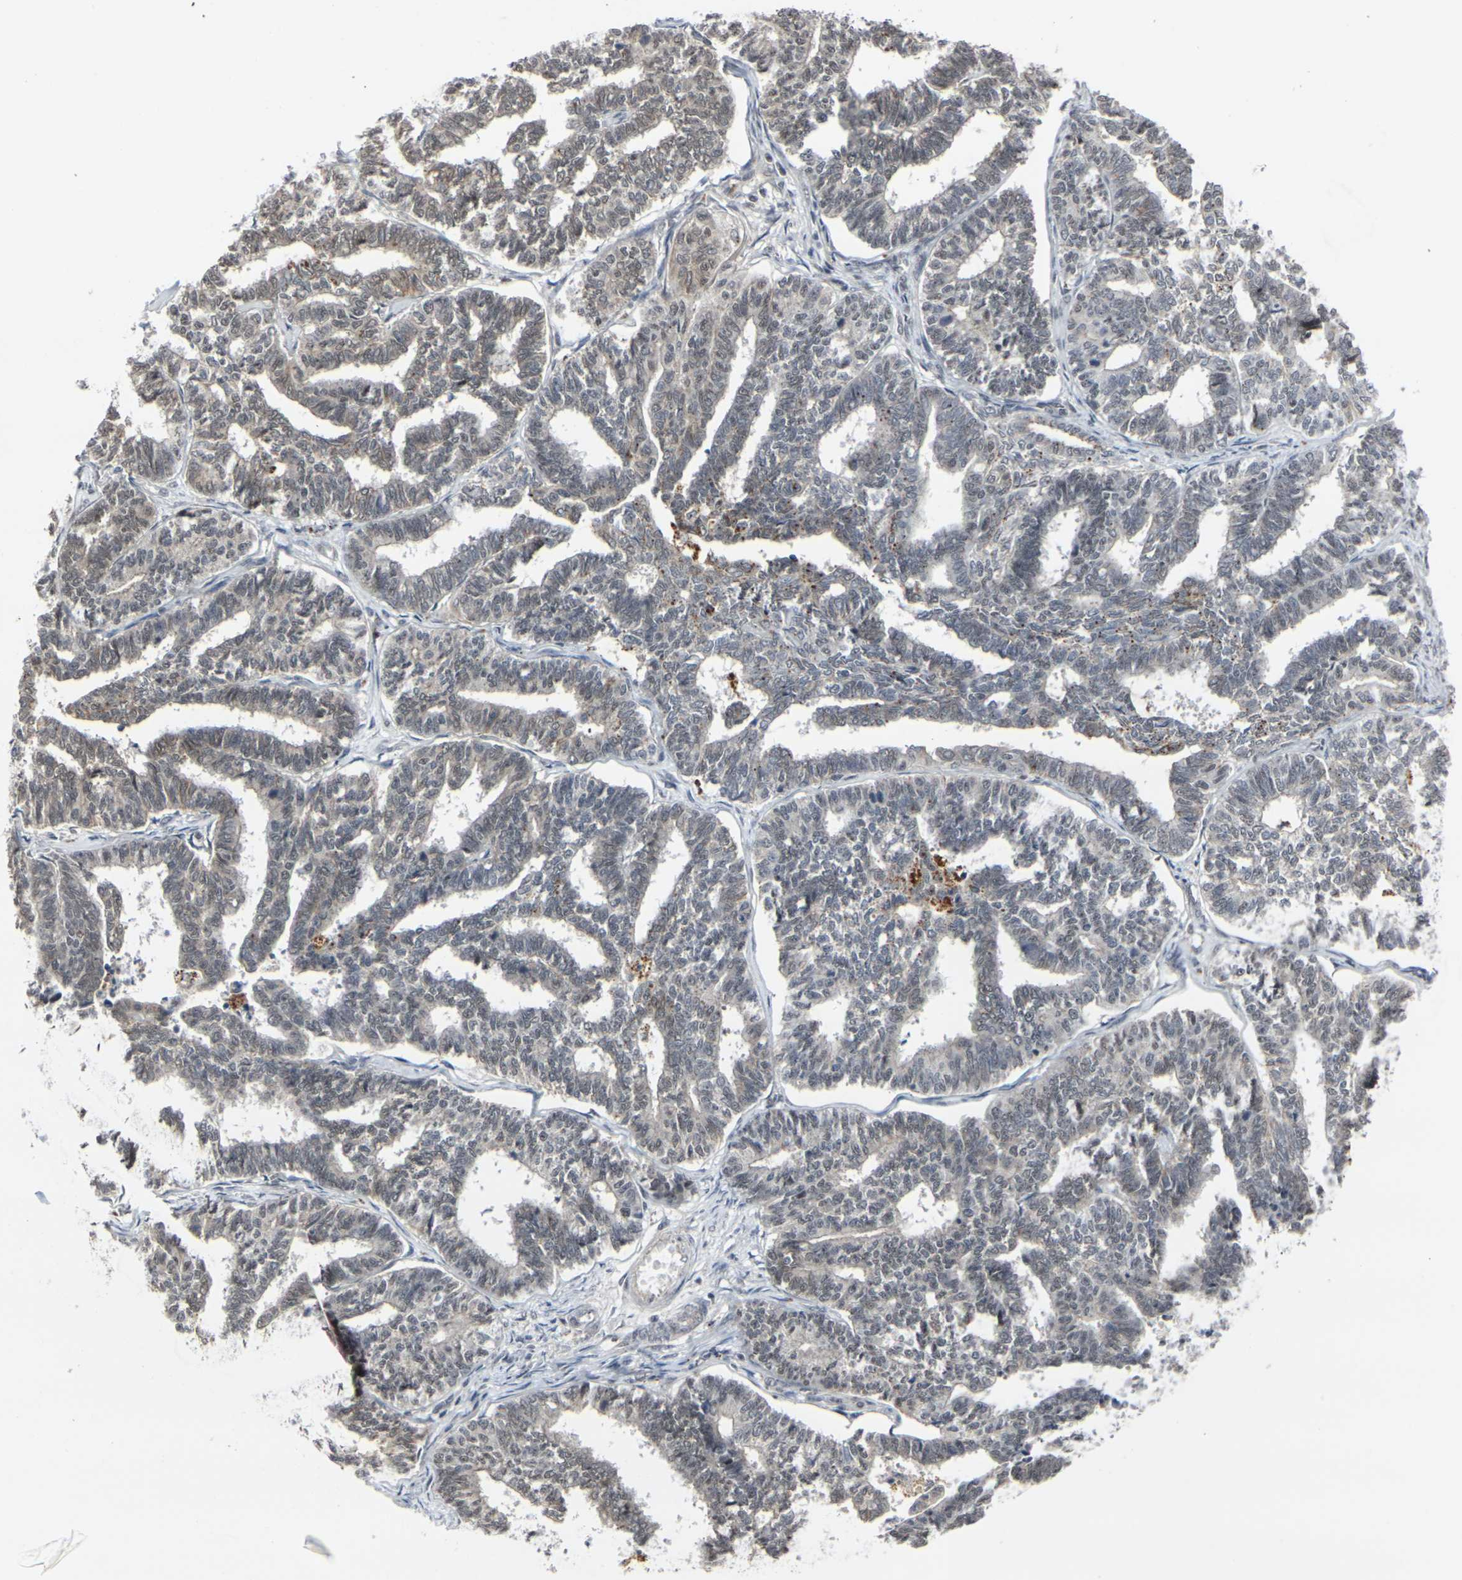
{"staining": {"intensity": "negative", "quantity": "none", "location": "none"}, "tissue": "endometrial cancer", "cell_type": "Tumor cells", "image_type": "cancer", "snomed": [{"axis": "morphology", "description": "Adenocarcinoma, NOS"}, {"axis": "topography", "description": "Endometrium"}], "caption": "Tumor cells show no significant staining in endometrial cancer.", "gene": "GPR19", "patient": {"sex": "female", "age": 70}}